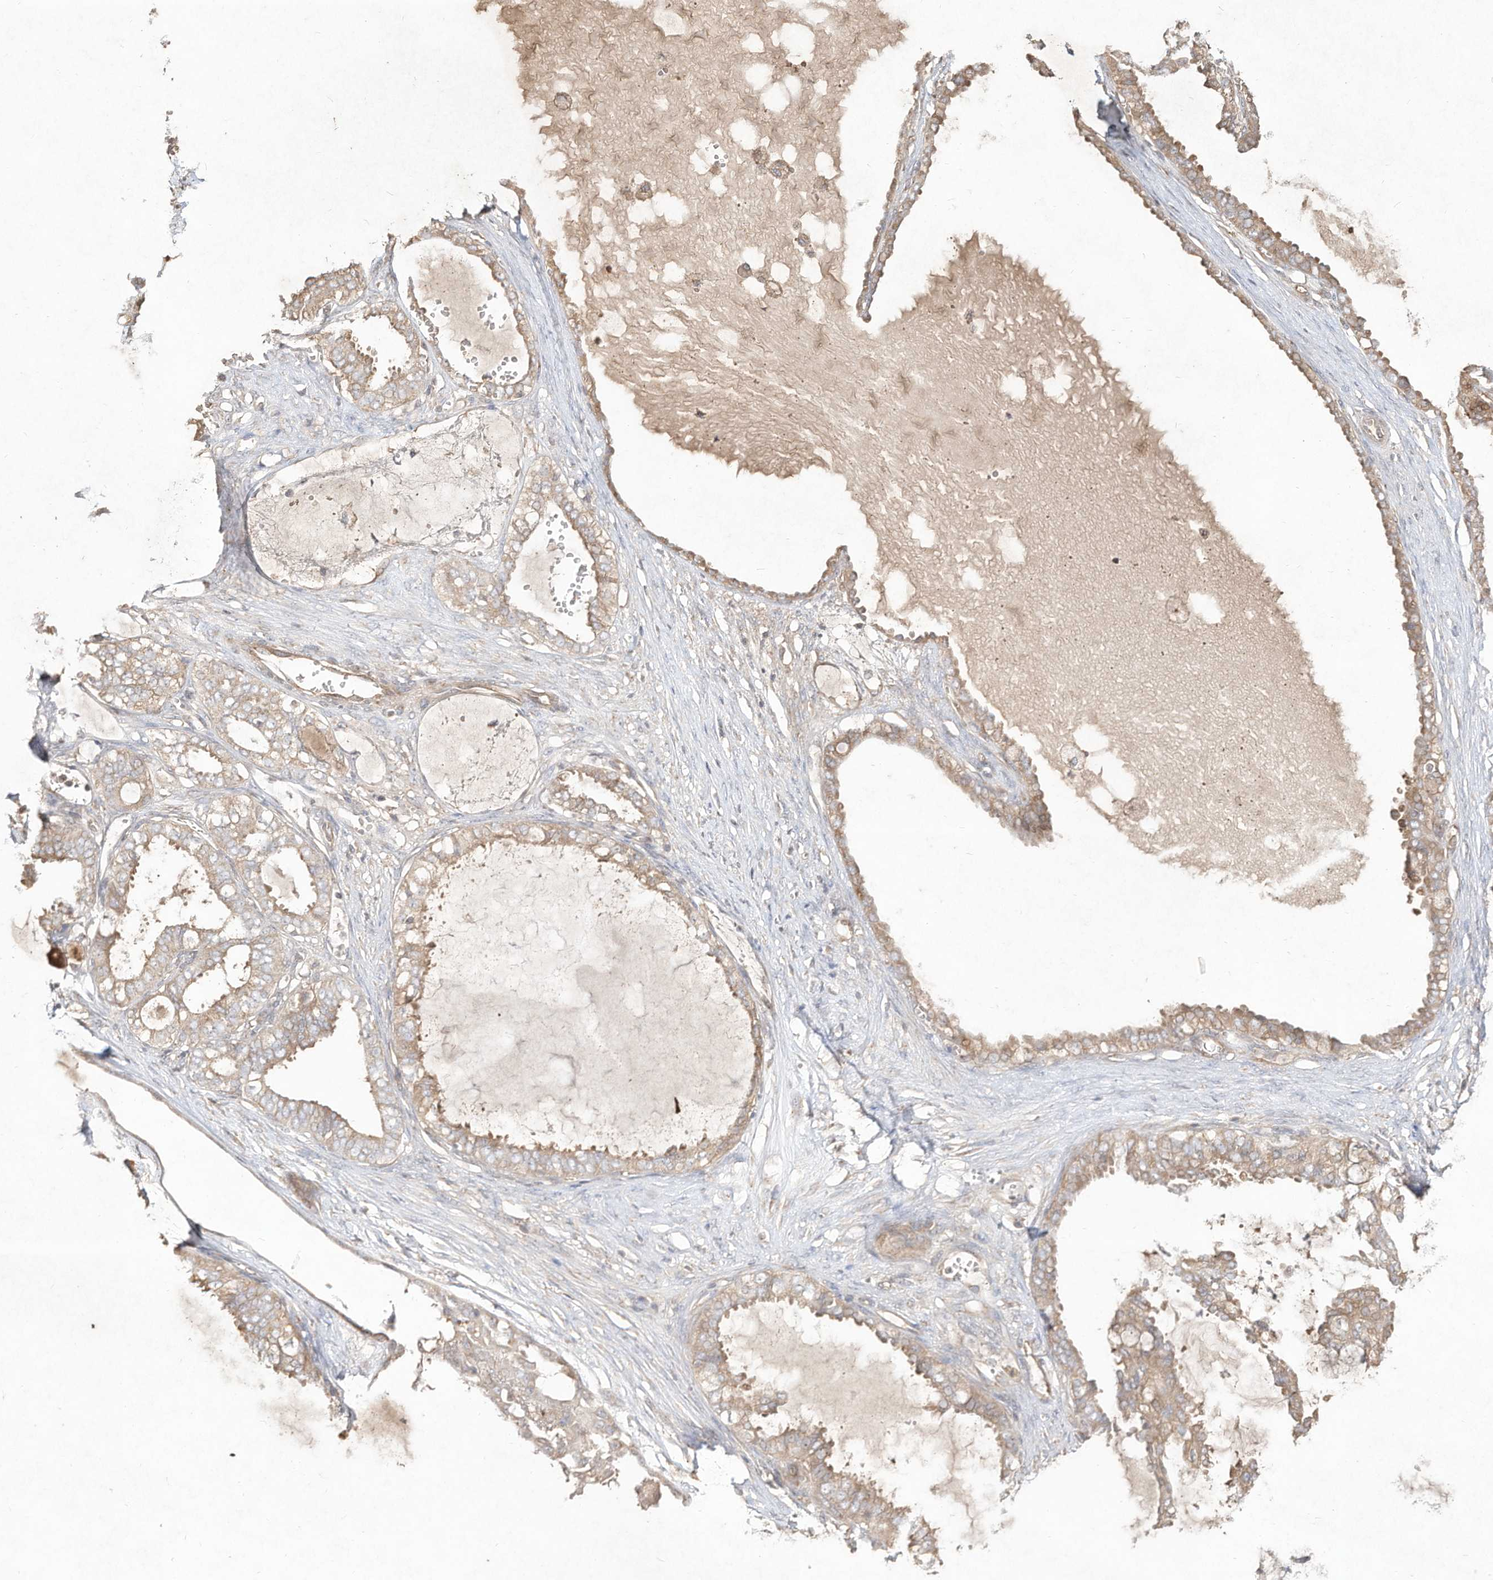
{"staining": {"intensity": "weak", "quantity": "<25%", "location": "cytoplasmic/membranous"}, "tissue": "ovarian cancer", "cell_type": "Tumor cells", "image_type": "cancer", "snomed": [{"axis": "morphology", "description": "Carcinoma, NOS"}, {"axis": "morphology", "description": "Carcinoma, endometroid"}, {"axis": "topography", "description": "Ovary"}], "caption": "There is no significant positivity in tumor cells of ovarian cancer (endometroid carcinoma).", "gene": "DYNC1I2", "patient": {"sex": "female", "age": 50}}